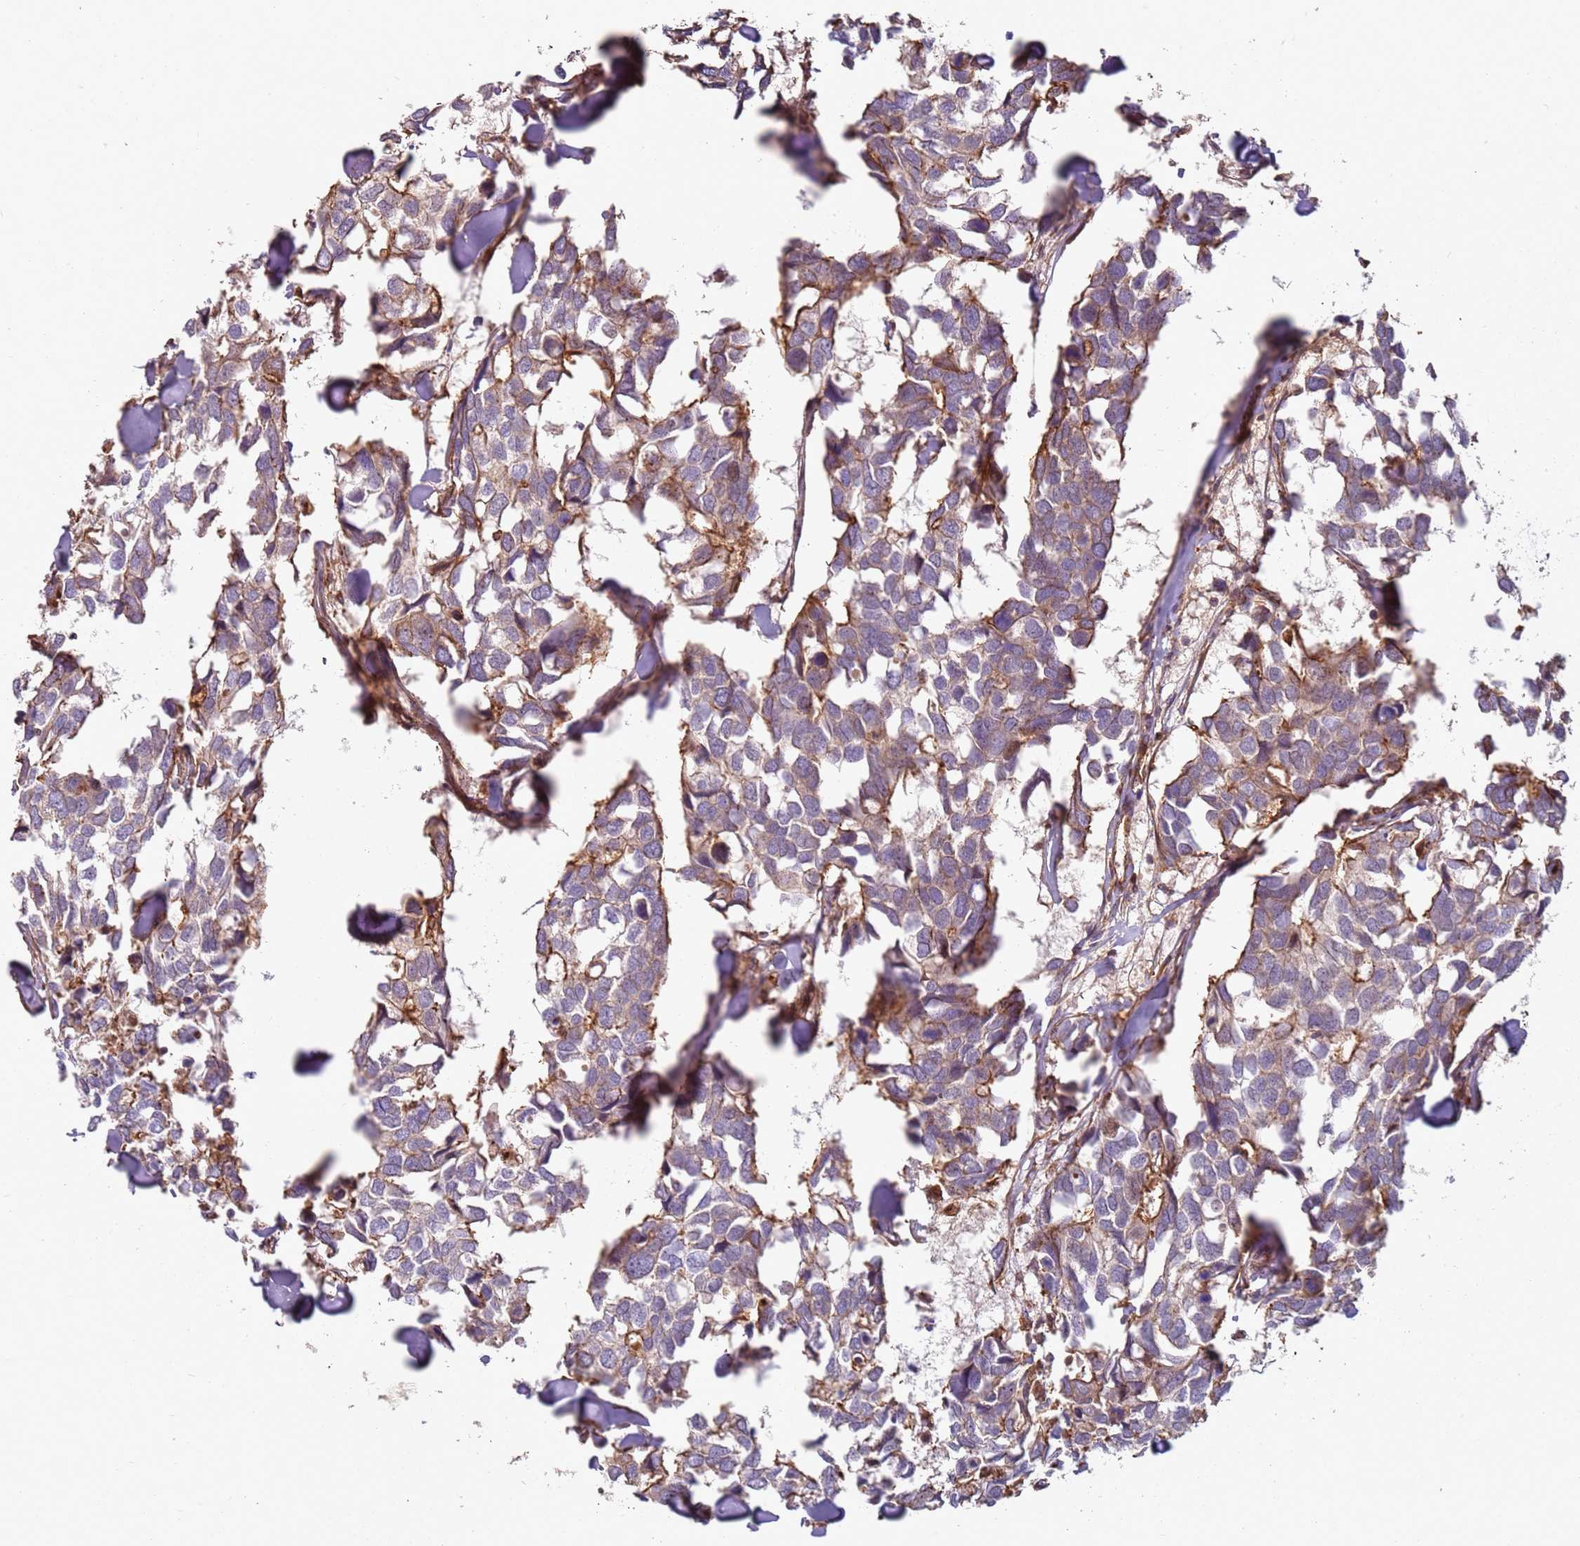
{"staining": {"intensity": "weak", "quantity": ">75%", "location": "cytoplasmic/membranous"}, "tissue": "breast cancer", "cell_type": "Tumor cells", "image_type": "cancer", "snomed": [{"axis": "morphology", "description": "Duct carcinoma"}, {"axis": "topography", "description": "Breast"}], "caption": "Immunohistochemical staining of breast cancer shows weak cytoplasmic/membranous protein staining in approximately >75% of tumor cells.", "gene": "C2CD4B", "patient": {"sex": "female", "age": 83}}